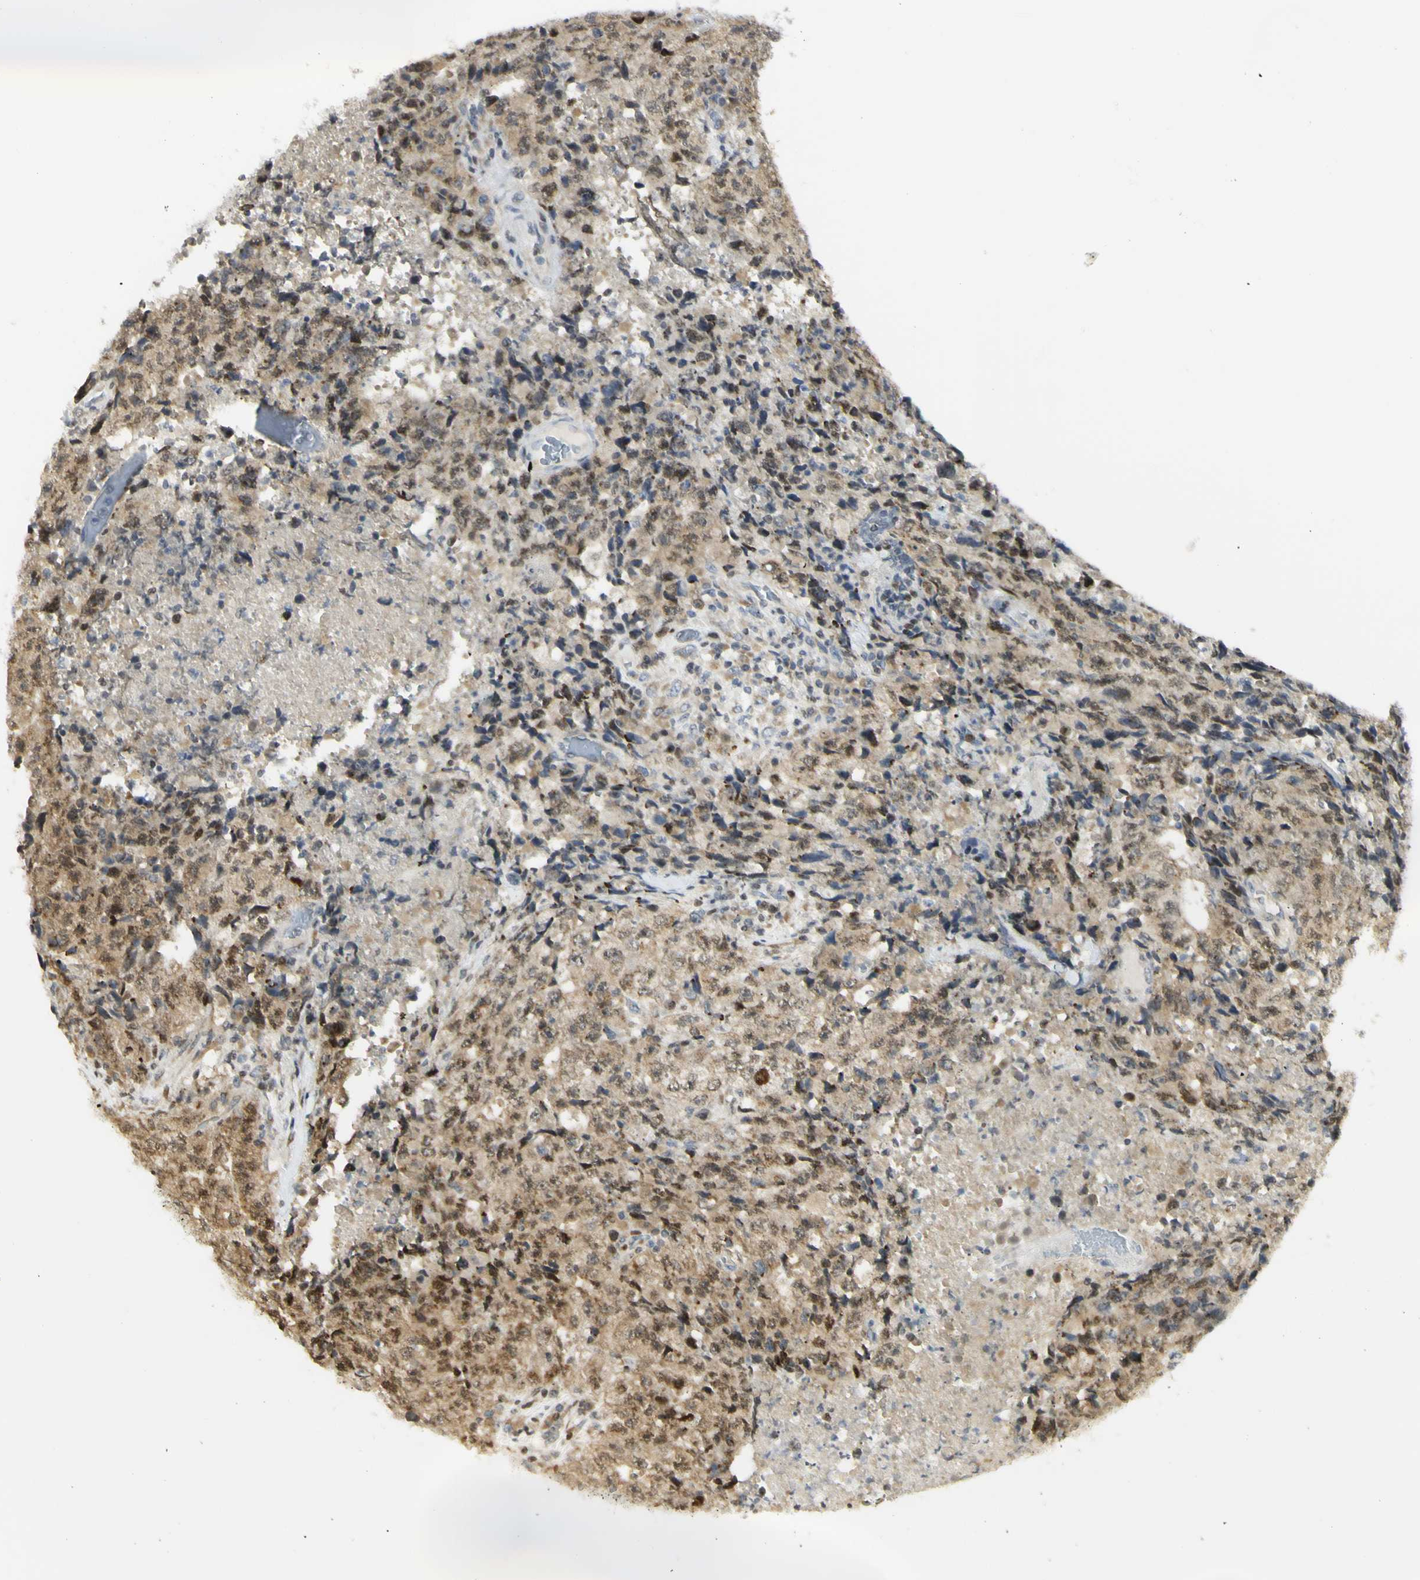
{"staining": {"intensity": "moderate", "quantity": ">75%", "location": "cytoplasmic/membranous,nuclear"}, "tissue": "testis cancer", "cell_type": "Tumor cells", "image_type": "cancer", "snomed": [{"axis": "morphology", "description": "Necrosis, NOS"}, {"axis": "morphology", "description": "Carcinoma, Embryonal, NOS"}, {"axis": "topography", "description": "Testis"}], "caption": "Immunohistochemical staining of human embryonal carcinoma (testis) displays moderate cytoplasmic/membranous and nuclear protein positivity in approximately >75% of tumor cells. The staining is performed using DAB brown chromogen to label protein expression. The nuclei are counter-stained blue using hematoxylin.", "gene": "KIF11", "patient": {"sex": "male", "age": 19}}